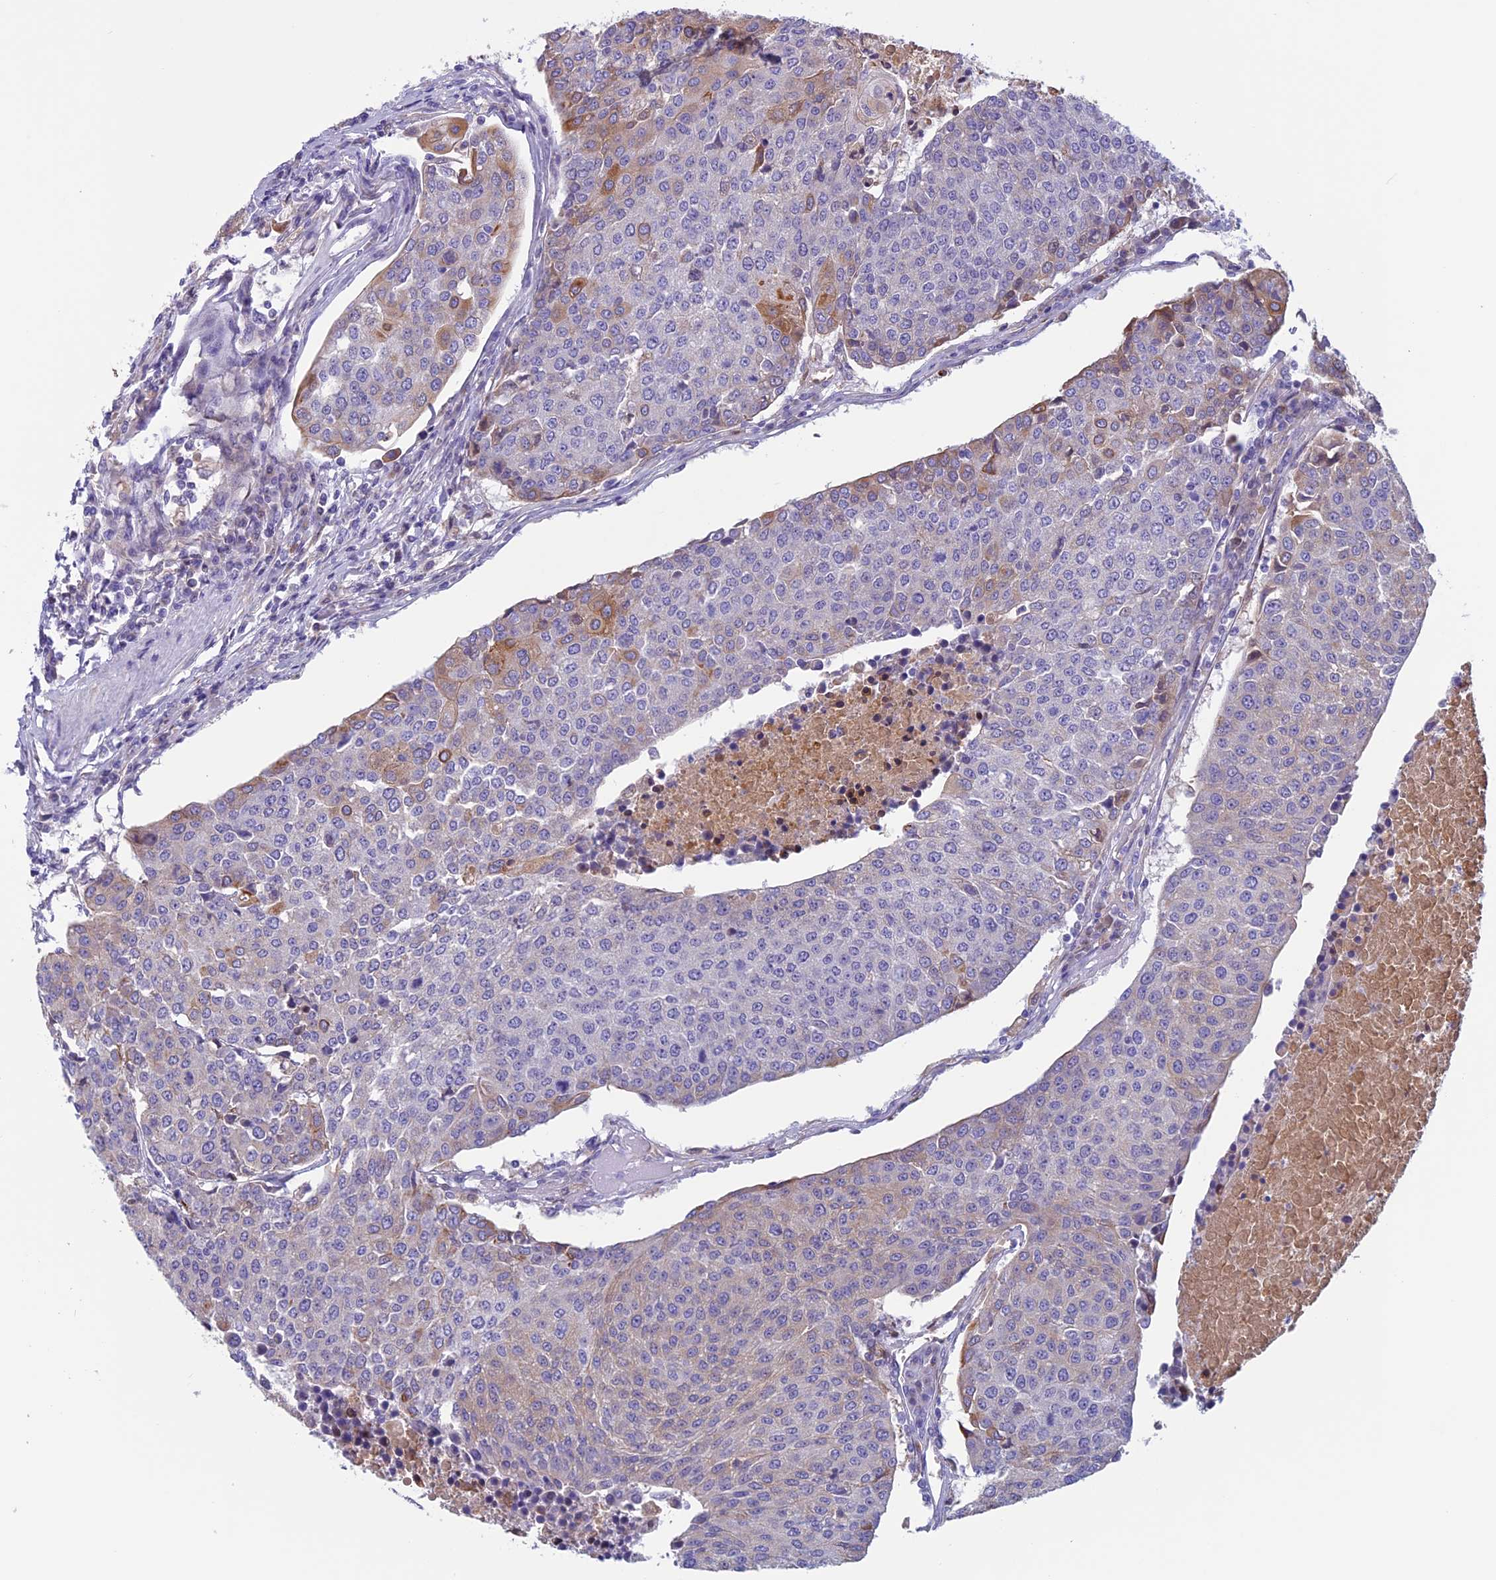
{"staining": {"intensity": "moderate", "quantity": "<25%", "location": "cytoplasmic/membranous"}, "tissue": "urothelial cancer", "cell_type": "Tumor cells", "image_type": "cancer", "snomed": [{"axis": "morphology", "description": "Urothelial carcinoma, High grade"}, {"axis": "topography", "description": "Urinary bladder"}], "caption": "Protein expression analysis of urothelial carcinoma (high-grade) displays moderate cytoplasmic/membranous staining in about <25% of tumor cells.", "gene": "ANGPTL2", "patient": {"sex": "female", "age": 85}}